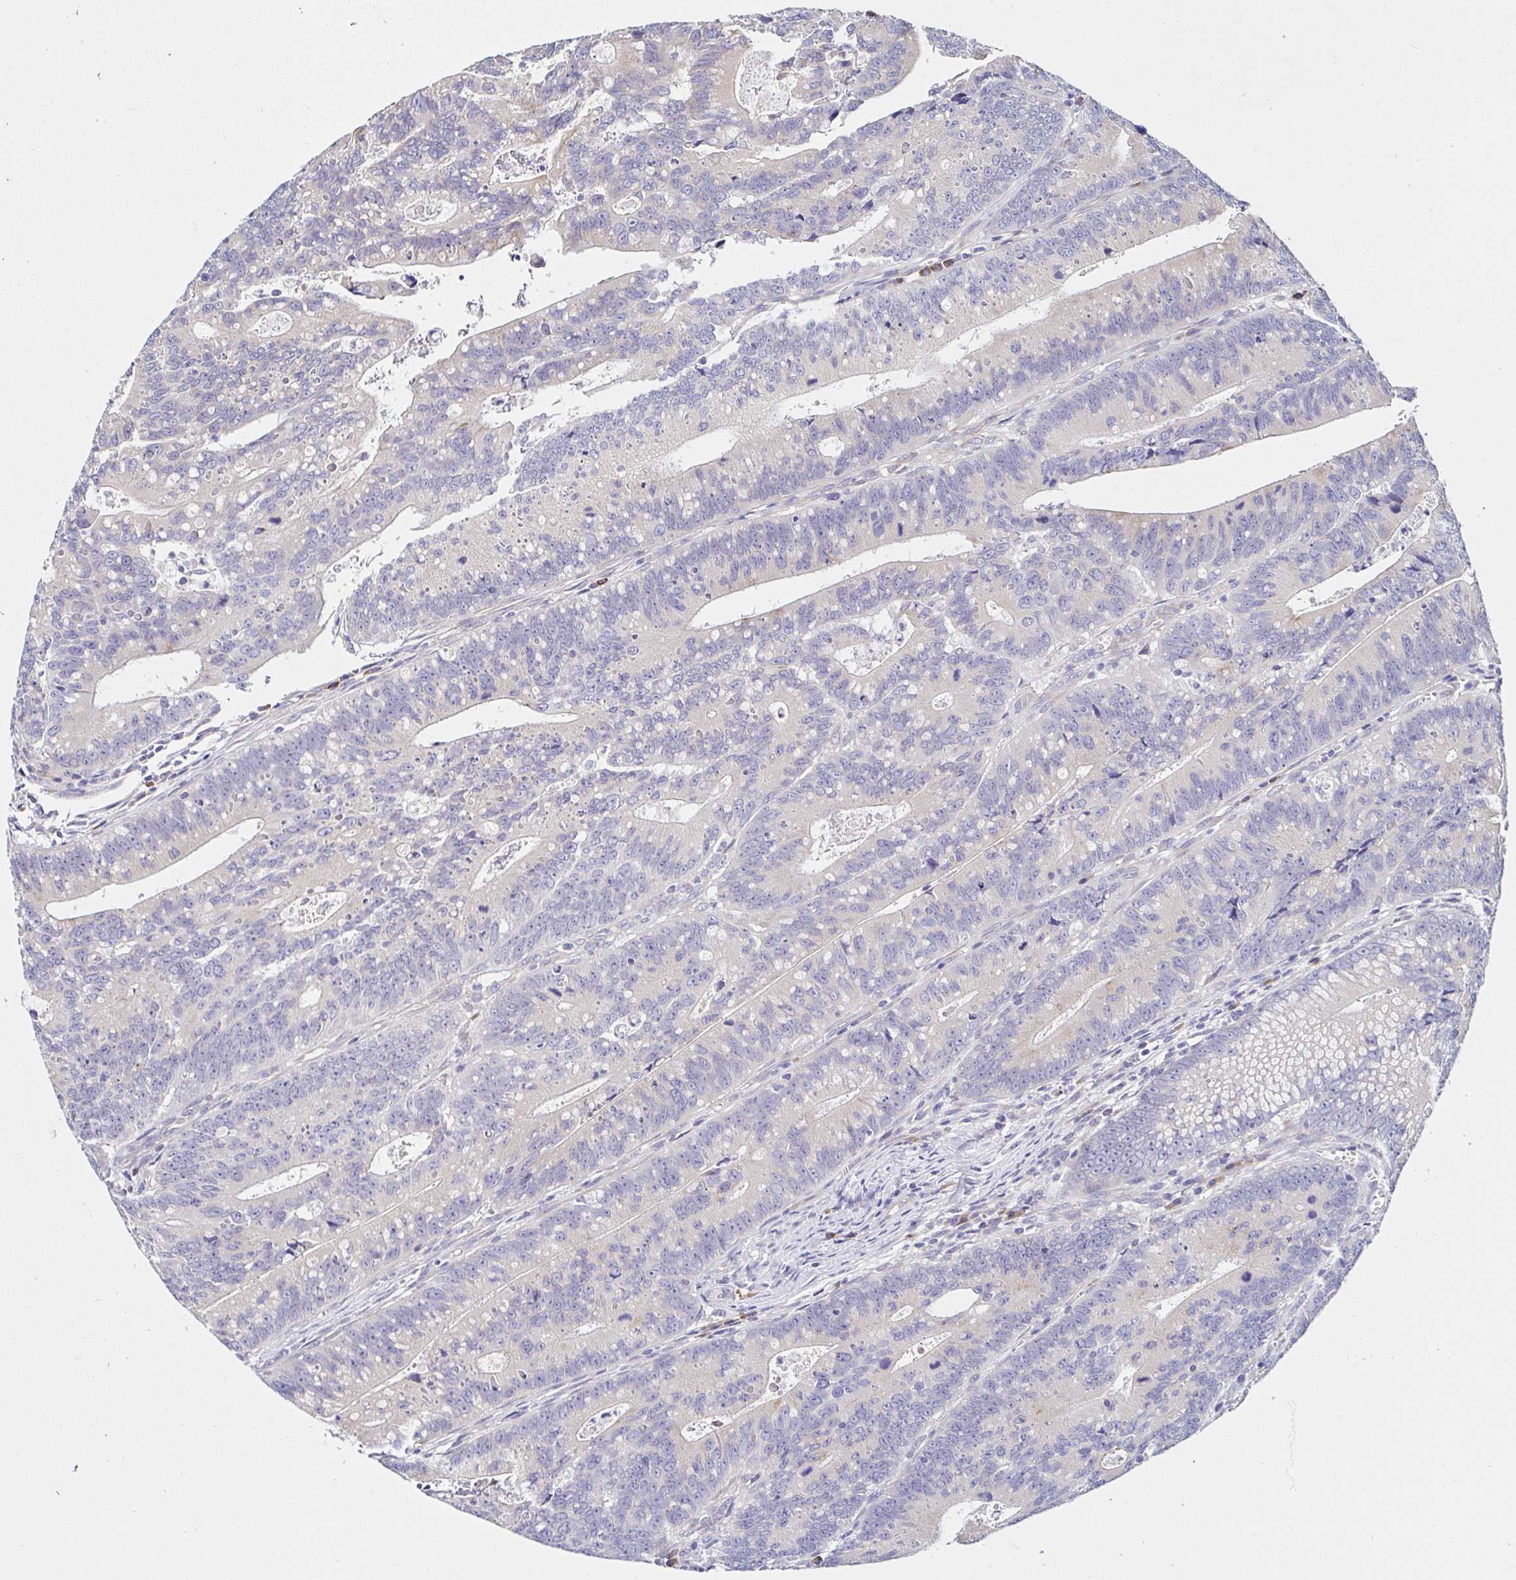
{"staining": {"intensity": "negative", "quantity": "none", "location": "none"}, "tissue": "colorectal cancer", "cell_type": "Tumor cells", "image_type": "cancer", "snomed": [{"axis": "morphology", "description": "Adenocarcinoma, NOS"}, {"axis": "topography", "description": "Rectum"}], "caption": "This image is of colorectal cancer stained with IHC to label a protein in brown with the nuclei are counter-stained blue. There is no expression in tumor cells.", "gene": "VSIG2", "patient": {"sex": "female", "age": 81}}